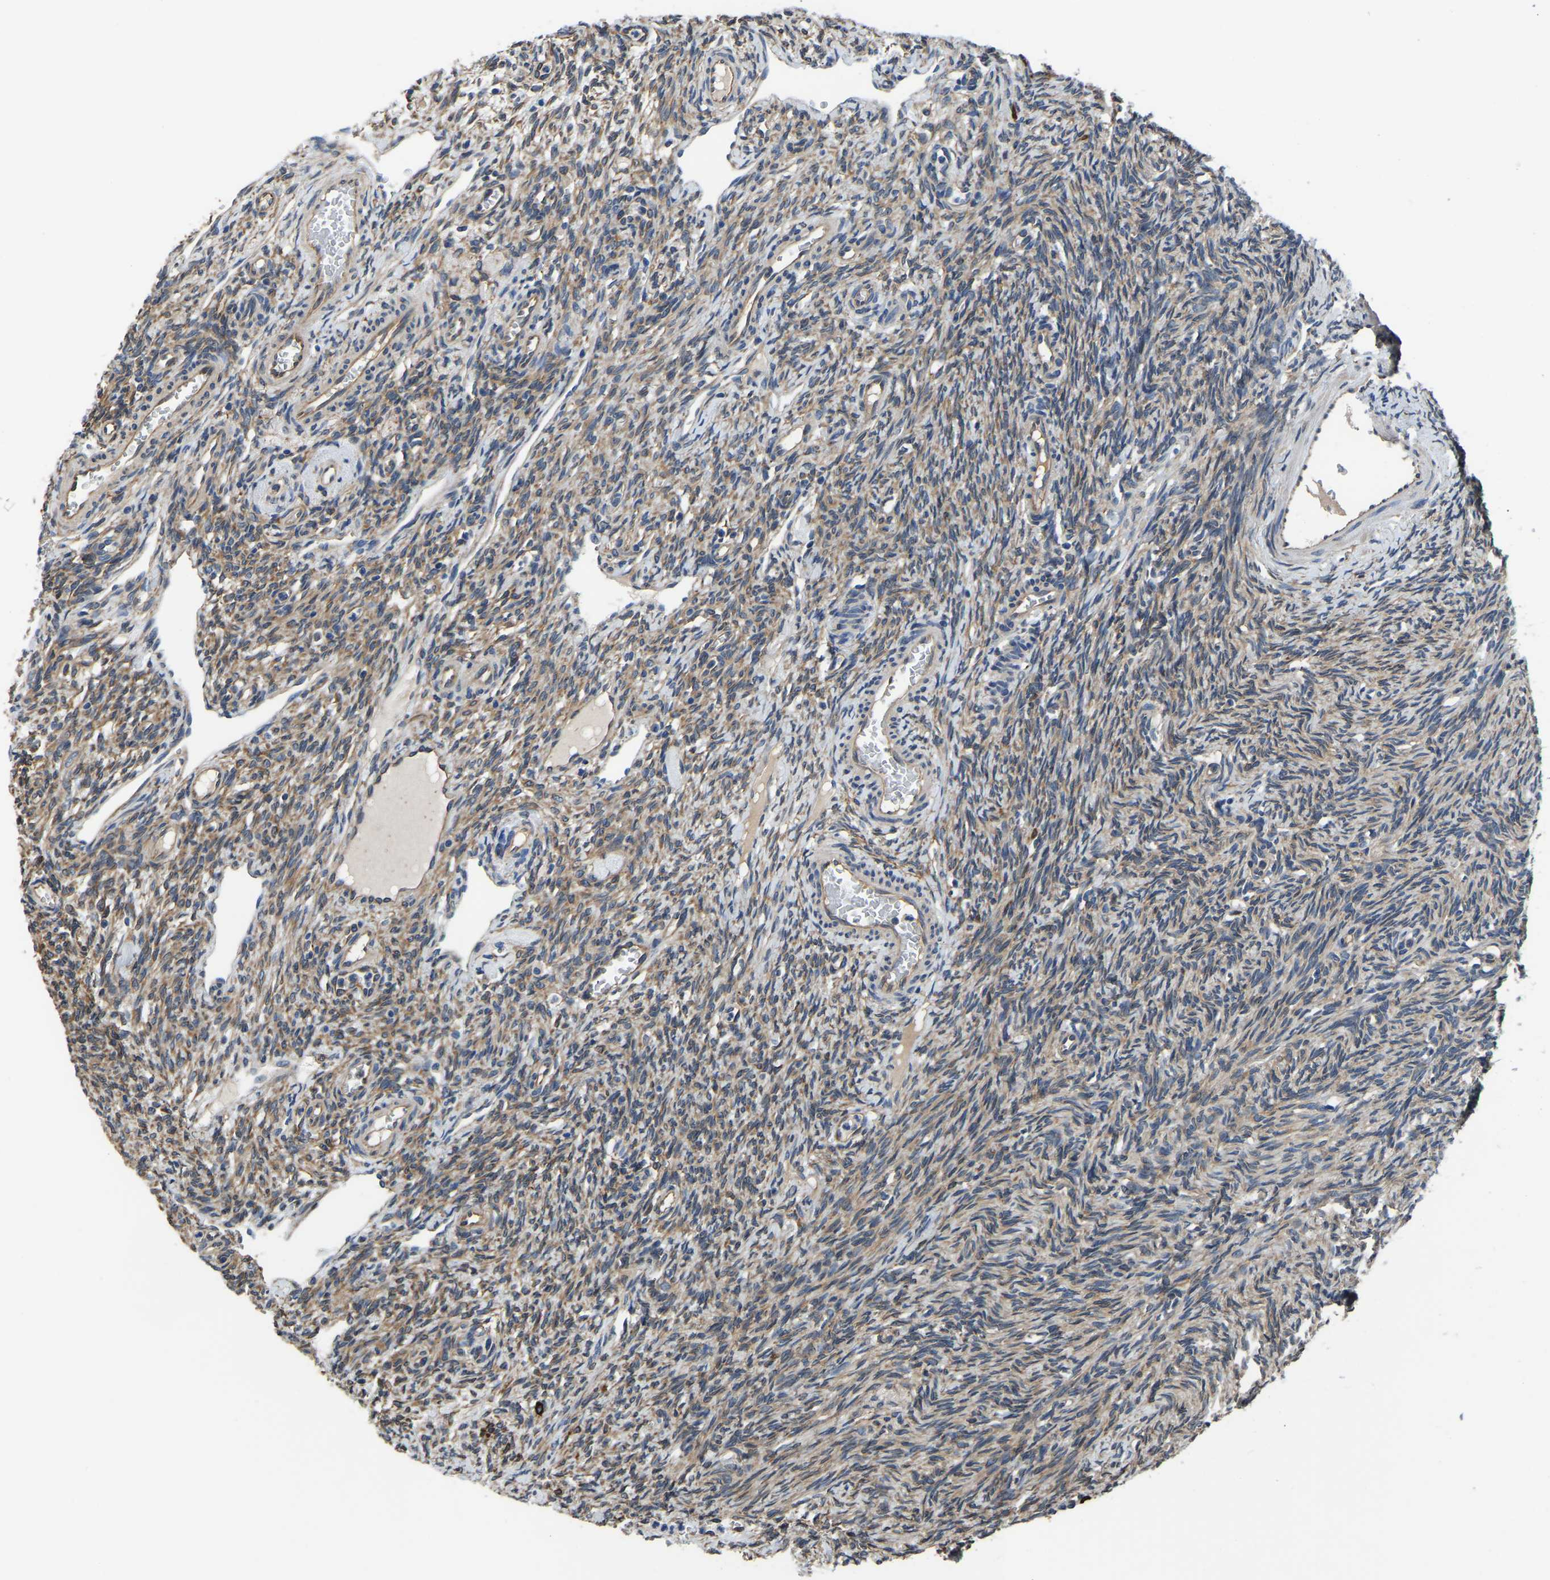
{"staining": {"intensity": "weak", "quantity": ">75%", "location": "cytoplasmic/membranous"}, "tissue": "ovary", "cell_type": "Follicle cells", "image_type": "normal", "snomed": [{"axis": "morphology", "description": "Normal tissue, NOS"}, {"axis": "topography", "description": "Ovary"}], "caption": "Protein staining by immunohistochemistry displays weak cytoplasmic/membranous staining in about >75% of follicle cells in normal ovary.", "gene": "ARL6IP5", "patient": {"sex": "female", "age": 33}}